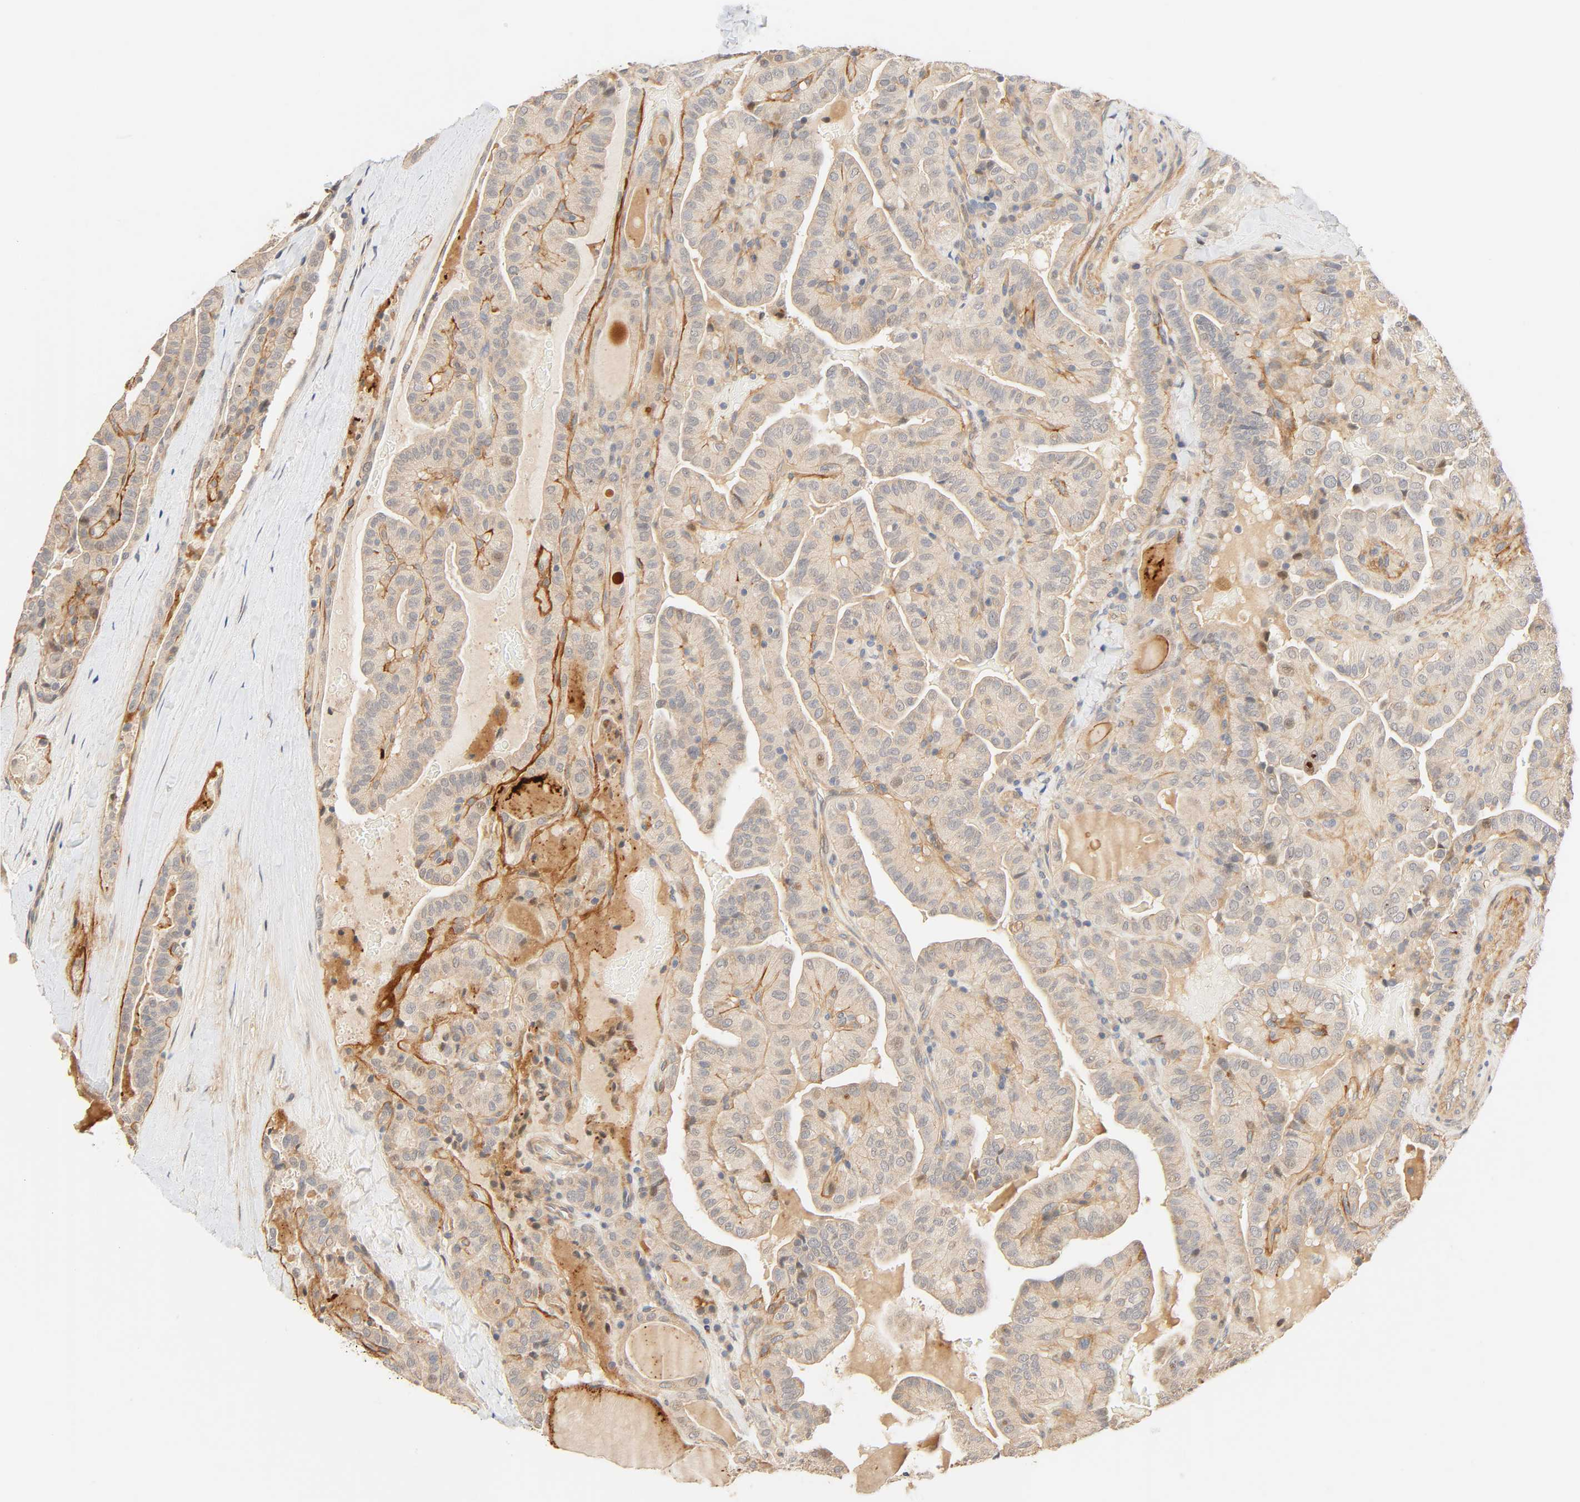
{"staining": {"intensity": "moderate", "quantity": ">75%", "location": "cytoplasmic/membranous"}, "tissue": "thyroid cancer", "cell_type": "Tumor cells", "image_type": "cancer", "snomed": [{"axis": "morphology", "description": "Papillary adenocarcinoma, NOS"}, {"axis": "topography", "description": "Thyroid gland"}], "caption": "Immunohistochemistry staining of thyroid cancer, which displays medium levels of moderate cytoplasmic/membranous positivity in about >75% of tumor cells indicating moderate cytoplasmic/membranous protein staining. The staining was performed using DAB (3,3'-diaminobenzidine) (brown) for protein detection and nuclei were counterstained in hematoxylin (blue).", "gene": "CACNA1G", "patient": {"sex": "male", "age": 77}}